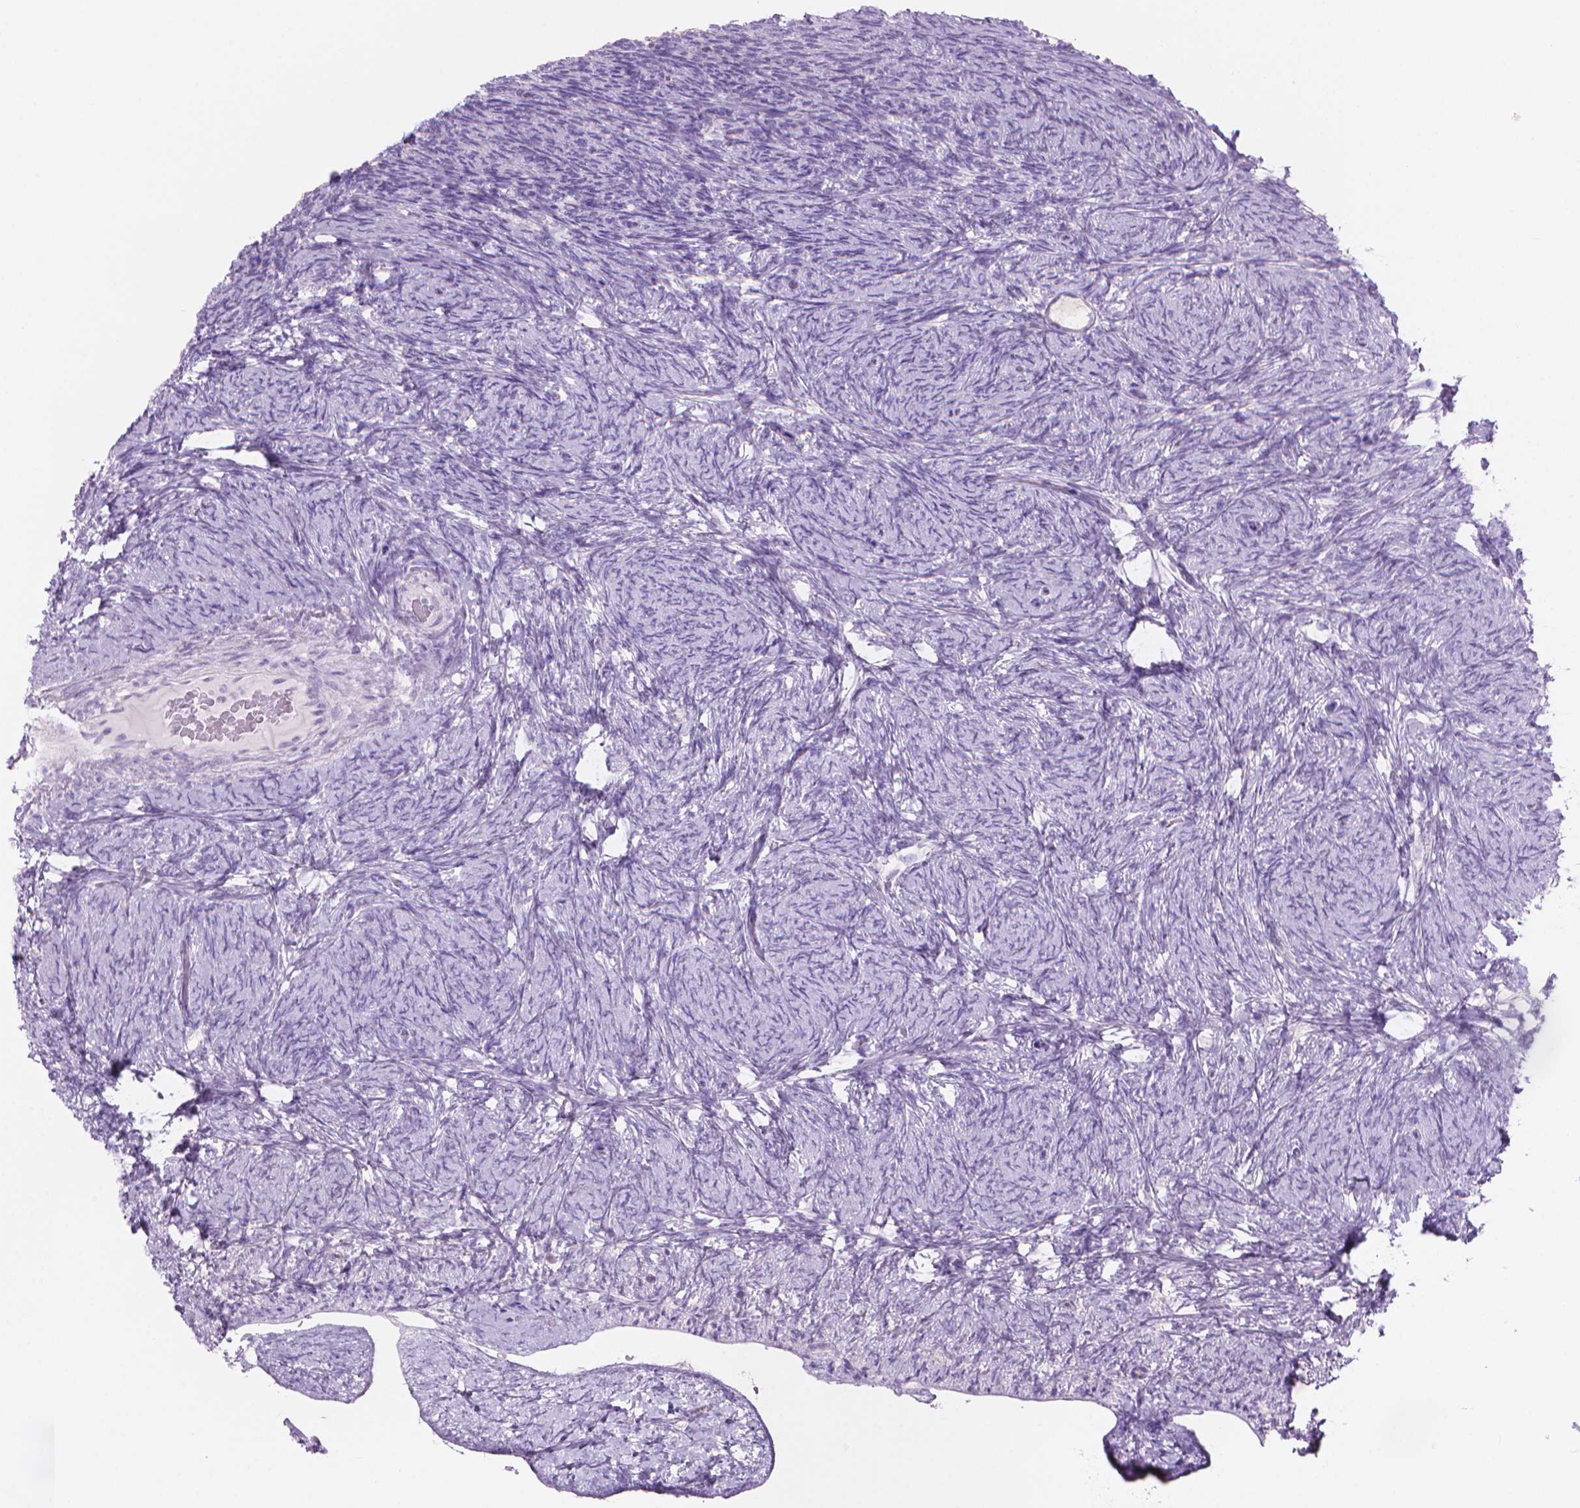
{"staining": {"intensity": "negative", "quantity": "none", "location": "none"}, "tissue": "ovary", "cell_type": "Ovarian stroma cells", "image_type": "normal", "snomed": [{"axis": "morphology", "description": "Normal tissue, NOS"}, {"axis": "topography", "description": "Ovary"}], "caption": "Ovary was stained to show a protein in brown. There is no significant staining in ovarian stroma cells. (Stains: DAB (3,3'-diaminobenzidine) immunohistochemistry (IHC) with hematoxylin counter stain, Microscopy: brightfield microscopy at high magnification).", "gene": "ENSG00000187186", "patient": {"sex": "female", "age": 34}}